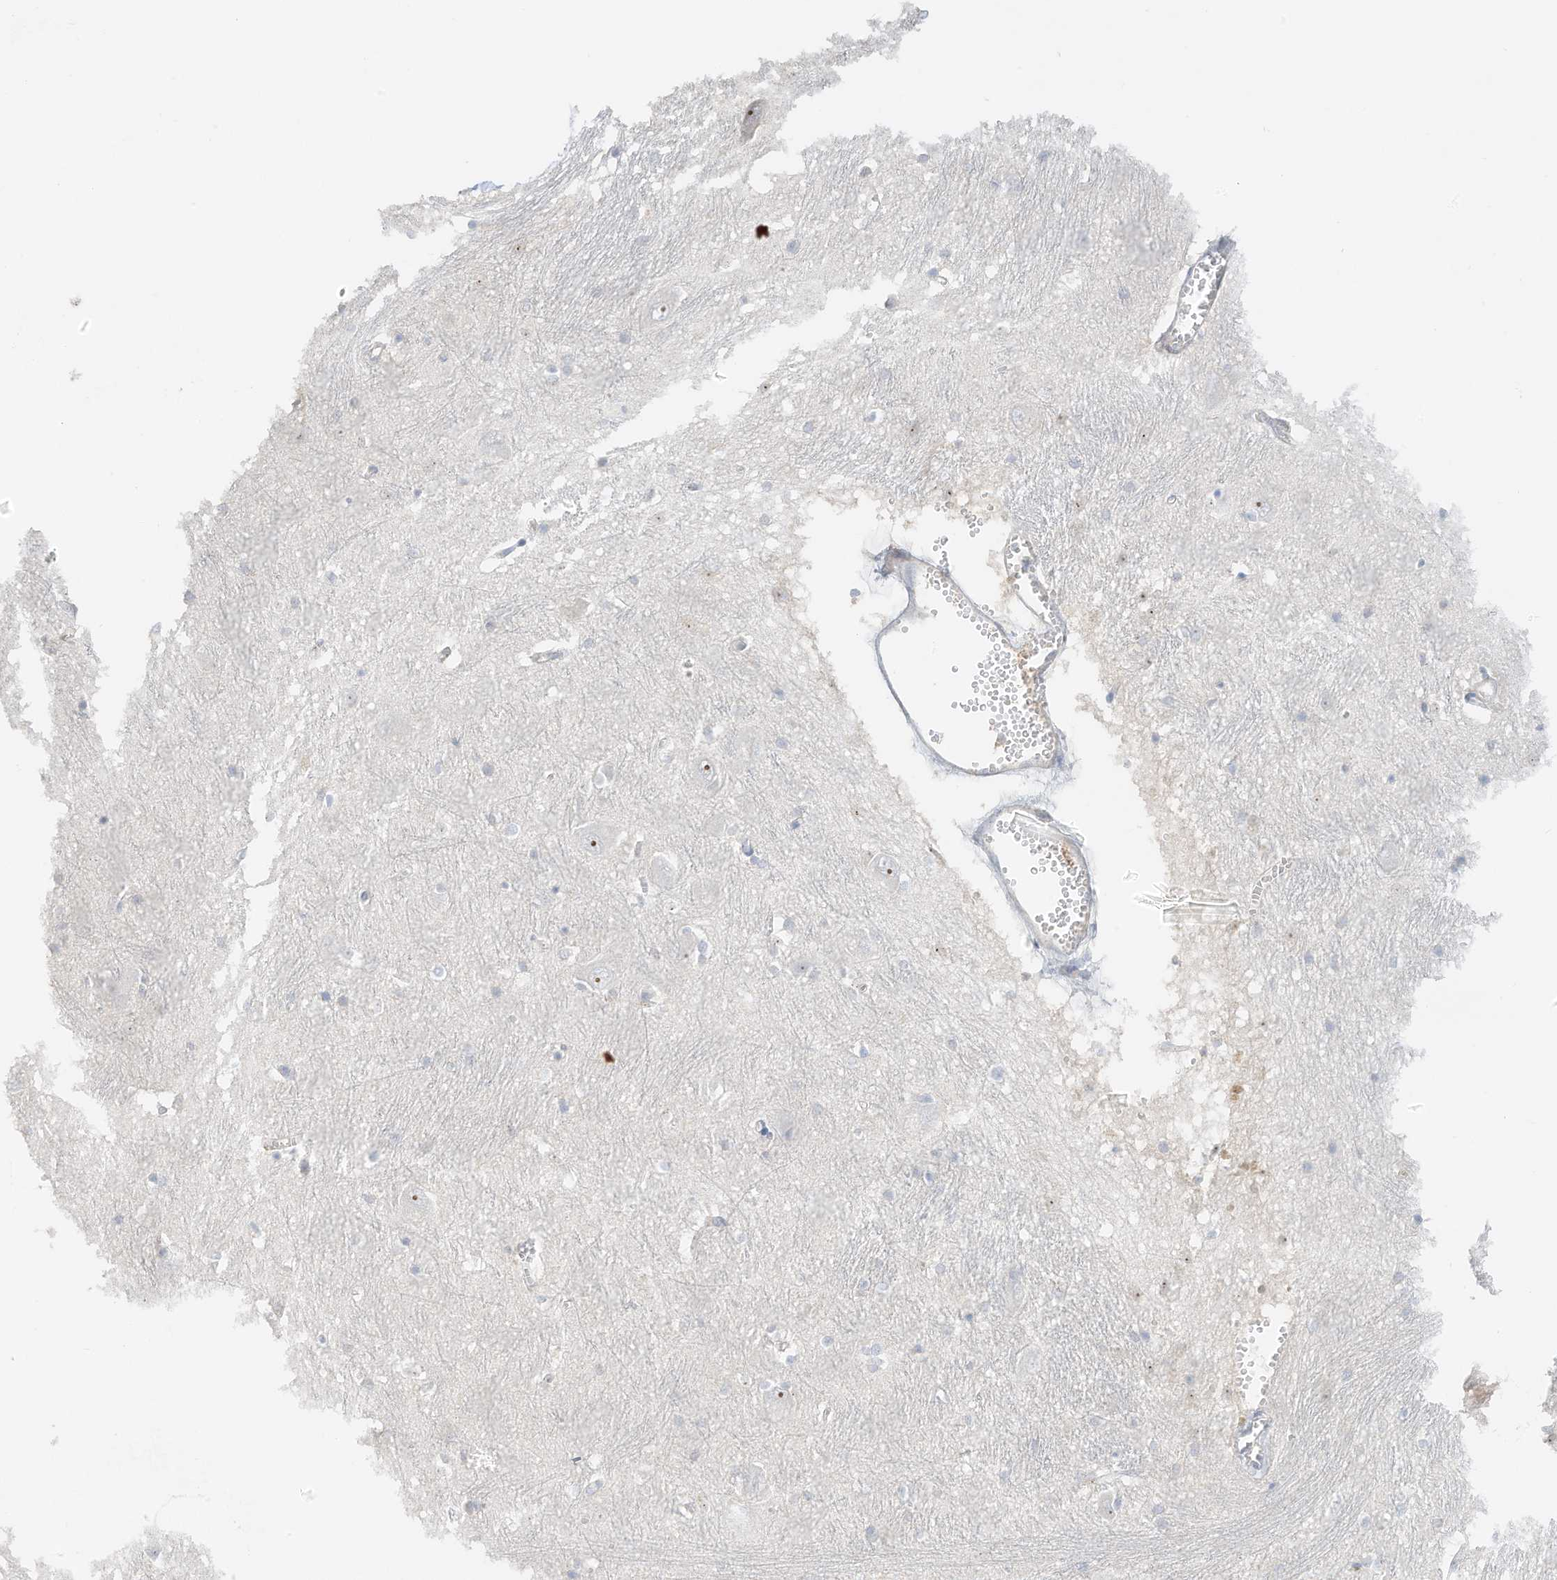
{"staining": {"intensity": "negative", "quantity": "none", "location": "none"}, "tissue": "caudate", "cell_type": "Glial cells", "image_type": "normal", "snomed": [{"axis": "morphology", "description": "Normal tissue, NOS"}, {"axis": "topography", "description": "Lateral ventricle wall"}], "caption": "DAB immunohistochemical staining of benign caudate exhibits no significant staining in glial cells.", "gene": "ZBTB41", "patient": {"sex": "male", "age": 37}}